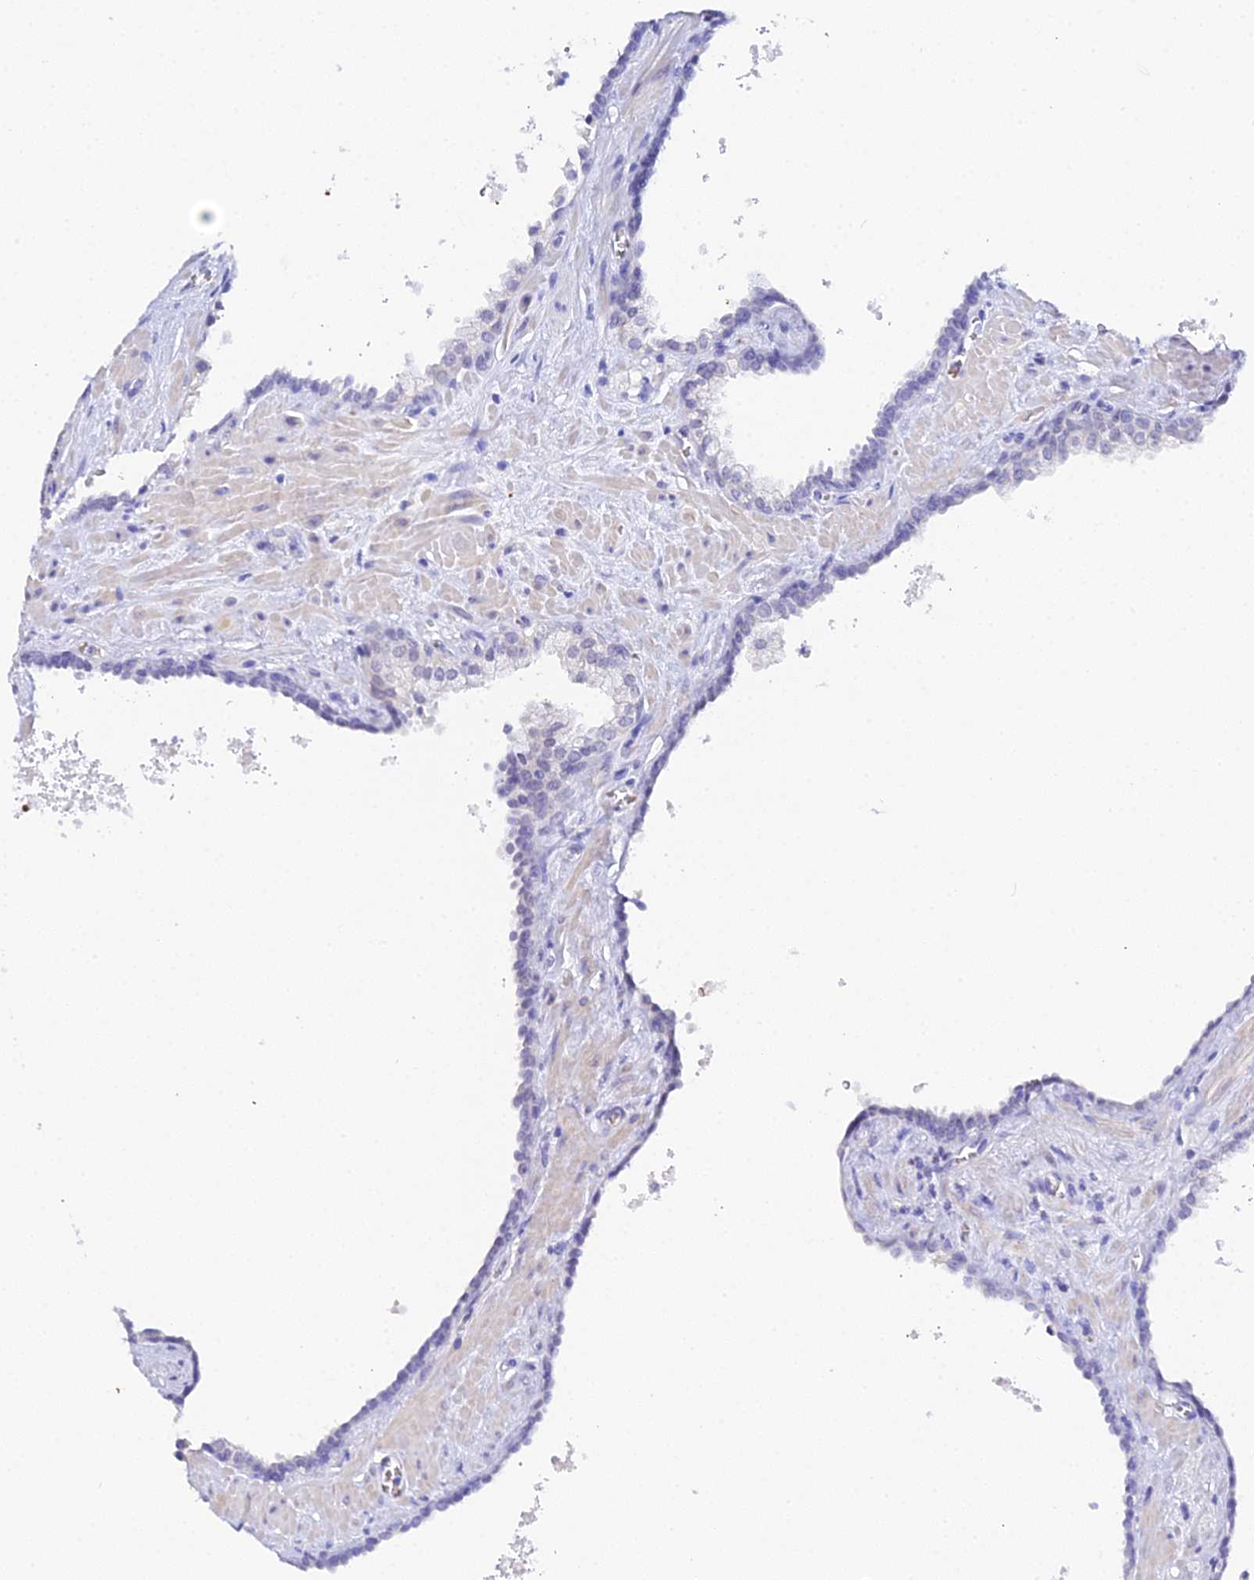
{"staining": {"intensity": "negative", "quantity": "none", "location": "none"}, "tissue": "prostate", "cell_type": "Glandular cells", "image_type": "normal", "snomed": [{"axis": "morphology", "description": "Normal tissue, NOS"}, {"axis": "topography", "description": "Prostate"}], "caption": "Immunohistochemistry (IHC) photomicrograph of unremarkable human prostate stained for a protein (brown), which exhibits no staining in glandular cells. The staining is performed using DAB (3,3'-diaminobenzidine) brown chromogen with nuclei counter-stained in using hematoxylin.", "gene": "CFAP45", "patient": {"sex": "male", "age": 60}}